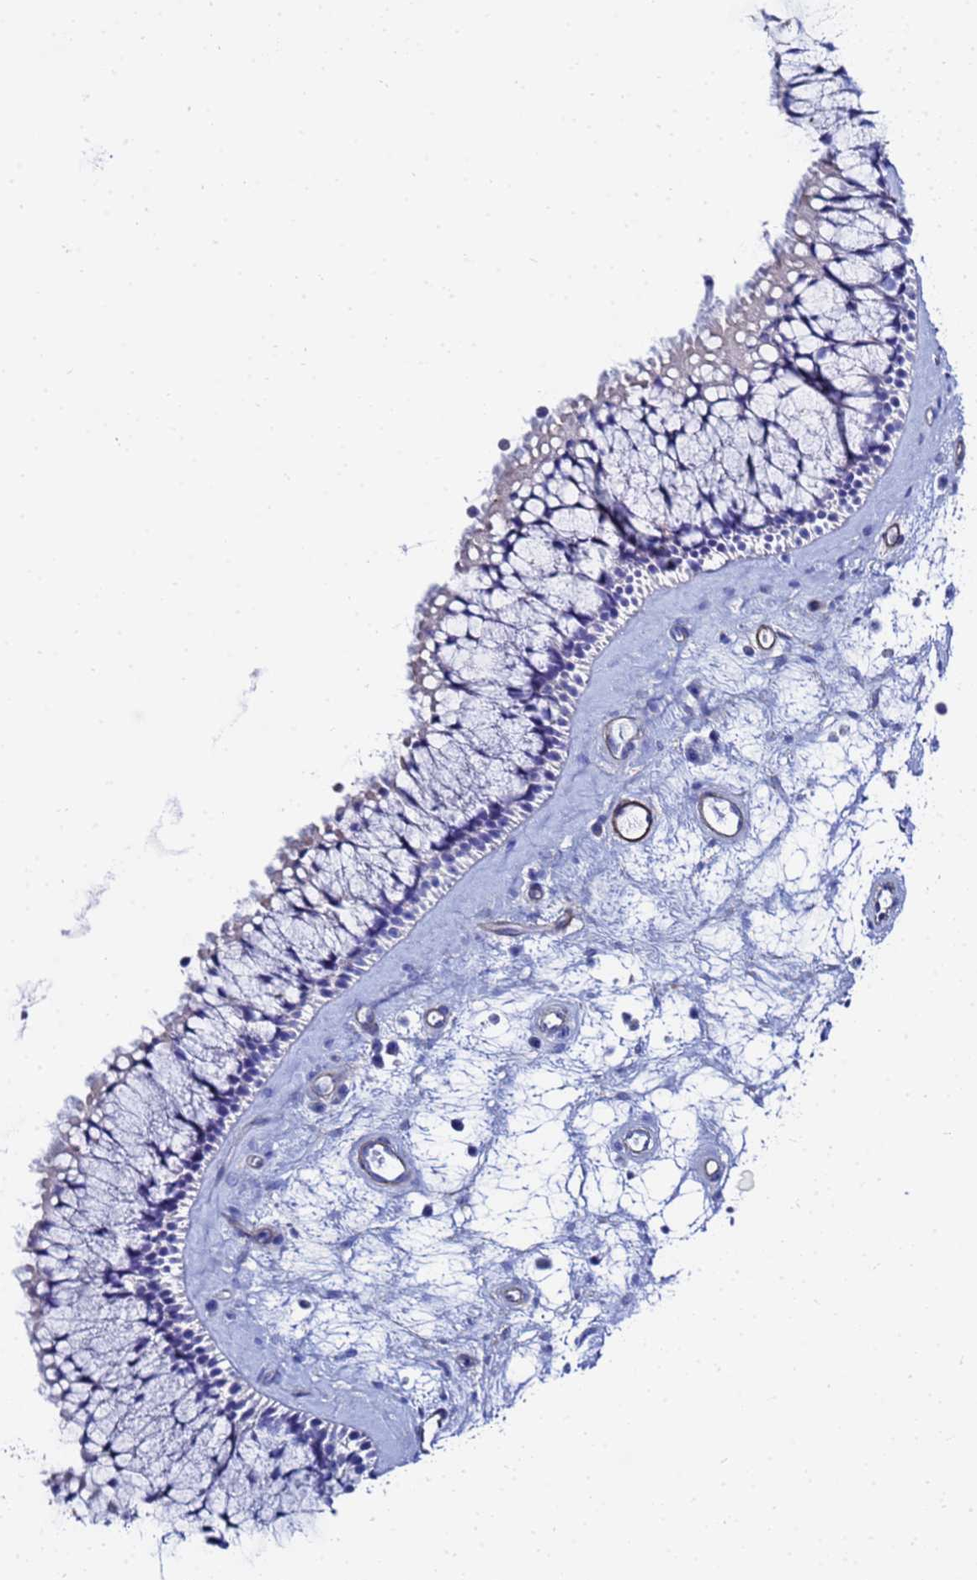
{"staining": {"intensity": "negative", "quantity": "none", "location": "none"}, "tissue": "nasopharynx", "cell_type": "Respiratory epithelial cells", "image_type": "normal", "snomed": [{"axis": "morphology", "description": "Normal tissue, NOS"}, {"axis": "topography", "description": "Nasopharynx"}], "caption": "Protein analysis of unremarkable nasopharynx shows no significant expression in respiratory epithelial cells. Nuclei are stained in blue.", "gene": "RAB39A", "patient": {"sex": "male", "age": 64}}